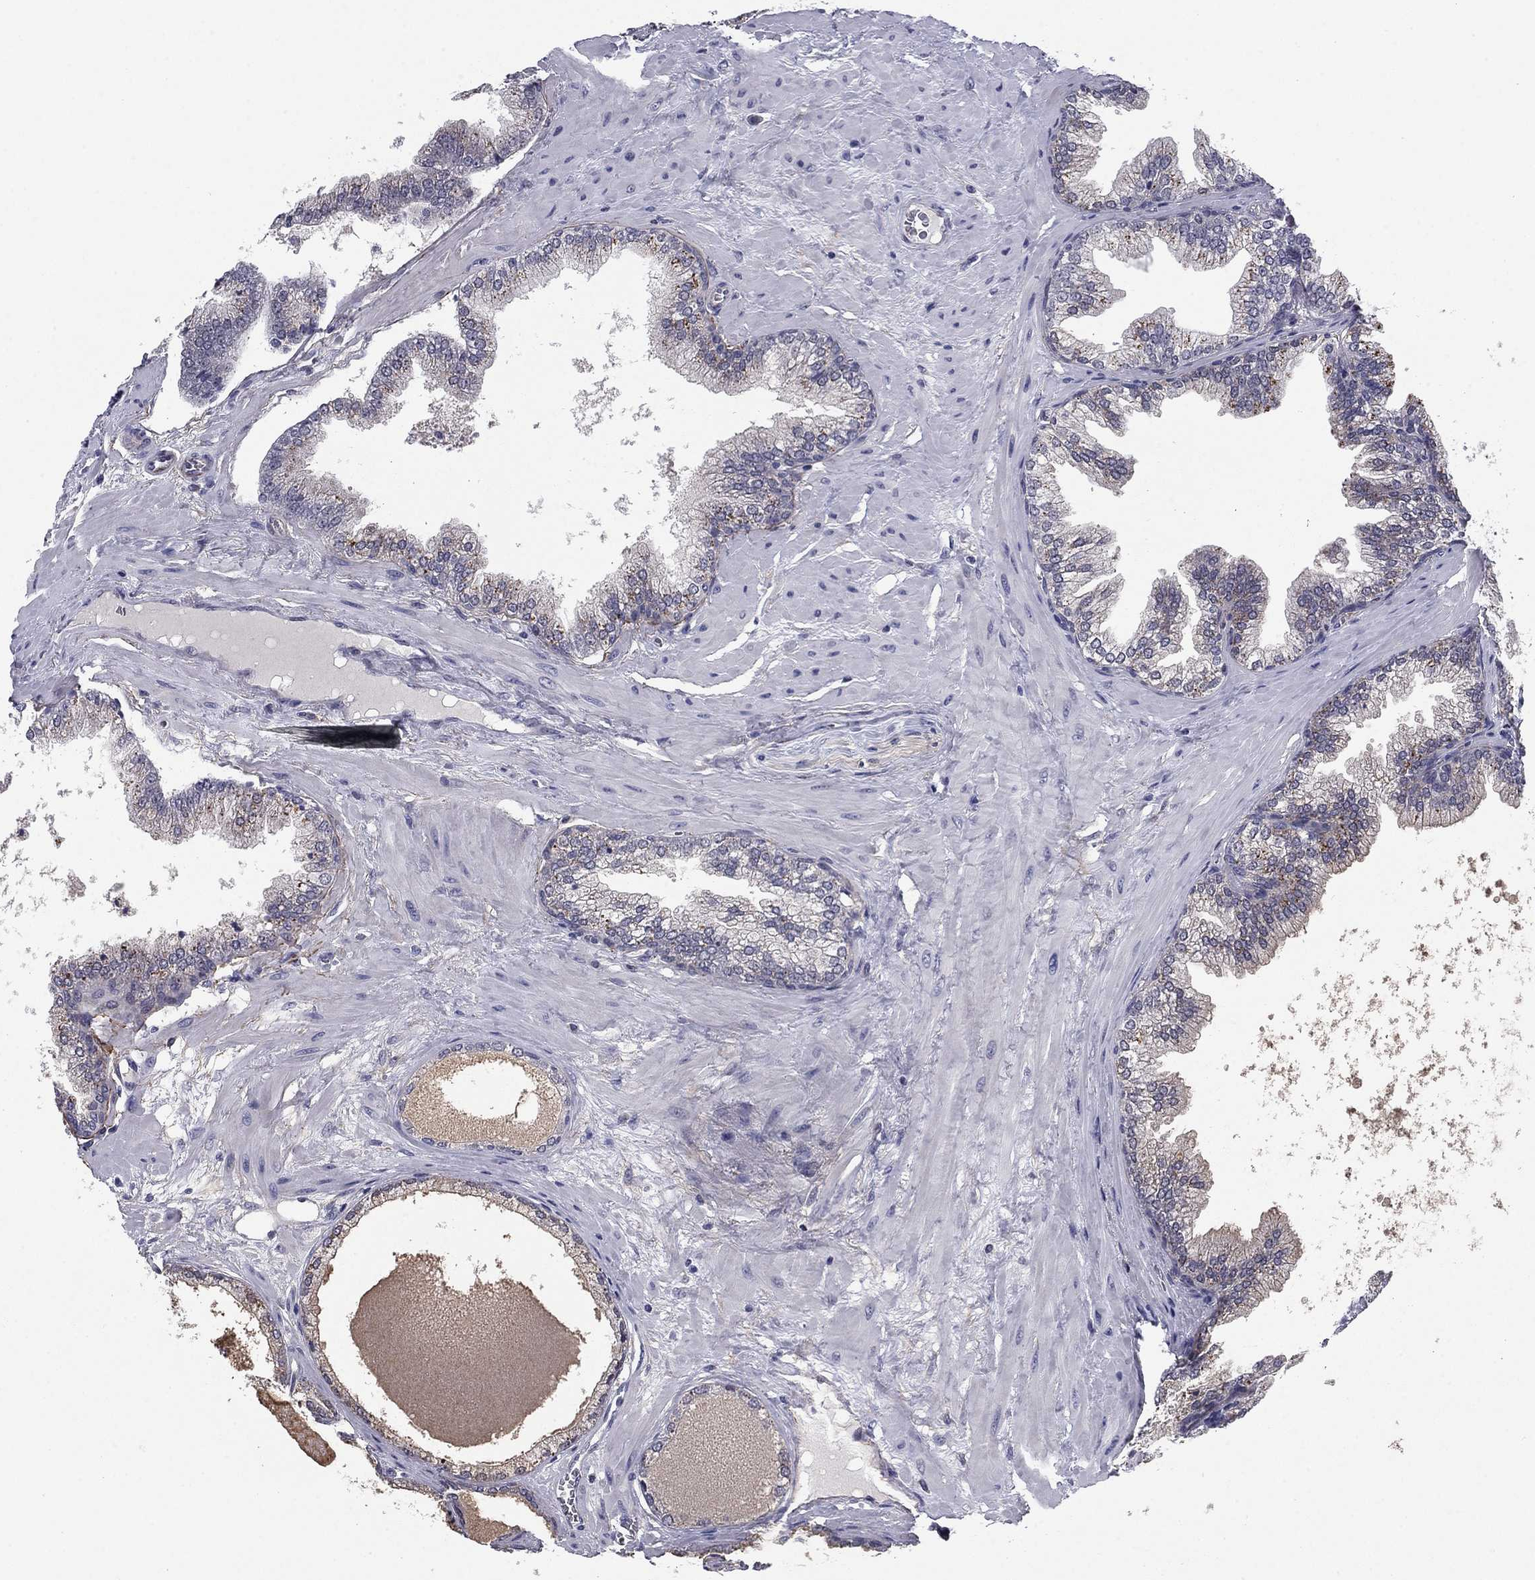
{"staining": {"intensity": "negative", "quantity": "none", "location": "none"}, "tissue": "prostate cancer", "cell_type": "Tumor cells", "image_type": "cancer", "snomed": [{"axis": "morphology", "description": "Adenocarcinoma, Low grade"}, {"axis": "topography", "description": "Prostate"}], "caption": "Immunohistochemistry (IHC) micrograph of neoplastic tissue: prostate cancer stained with DAB exhibits no significant protein expression in tumor cells.", "gene": "REXO5", "patient": {"sex": "male", "age": 72}}